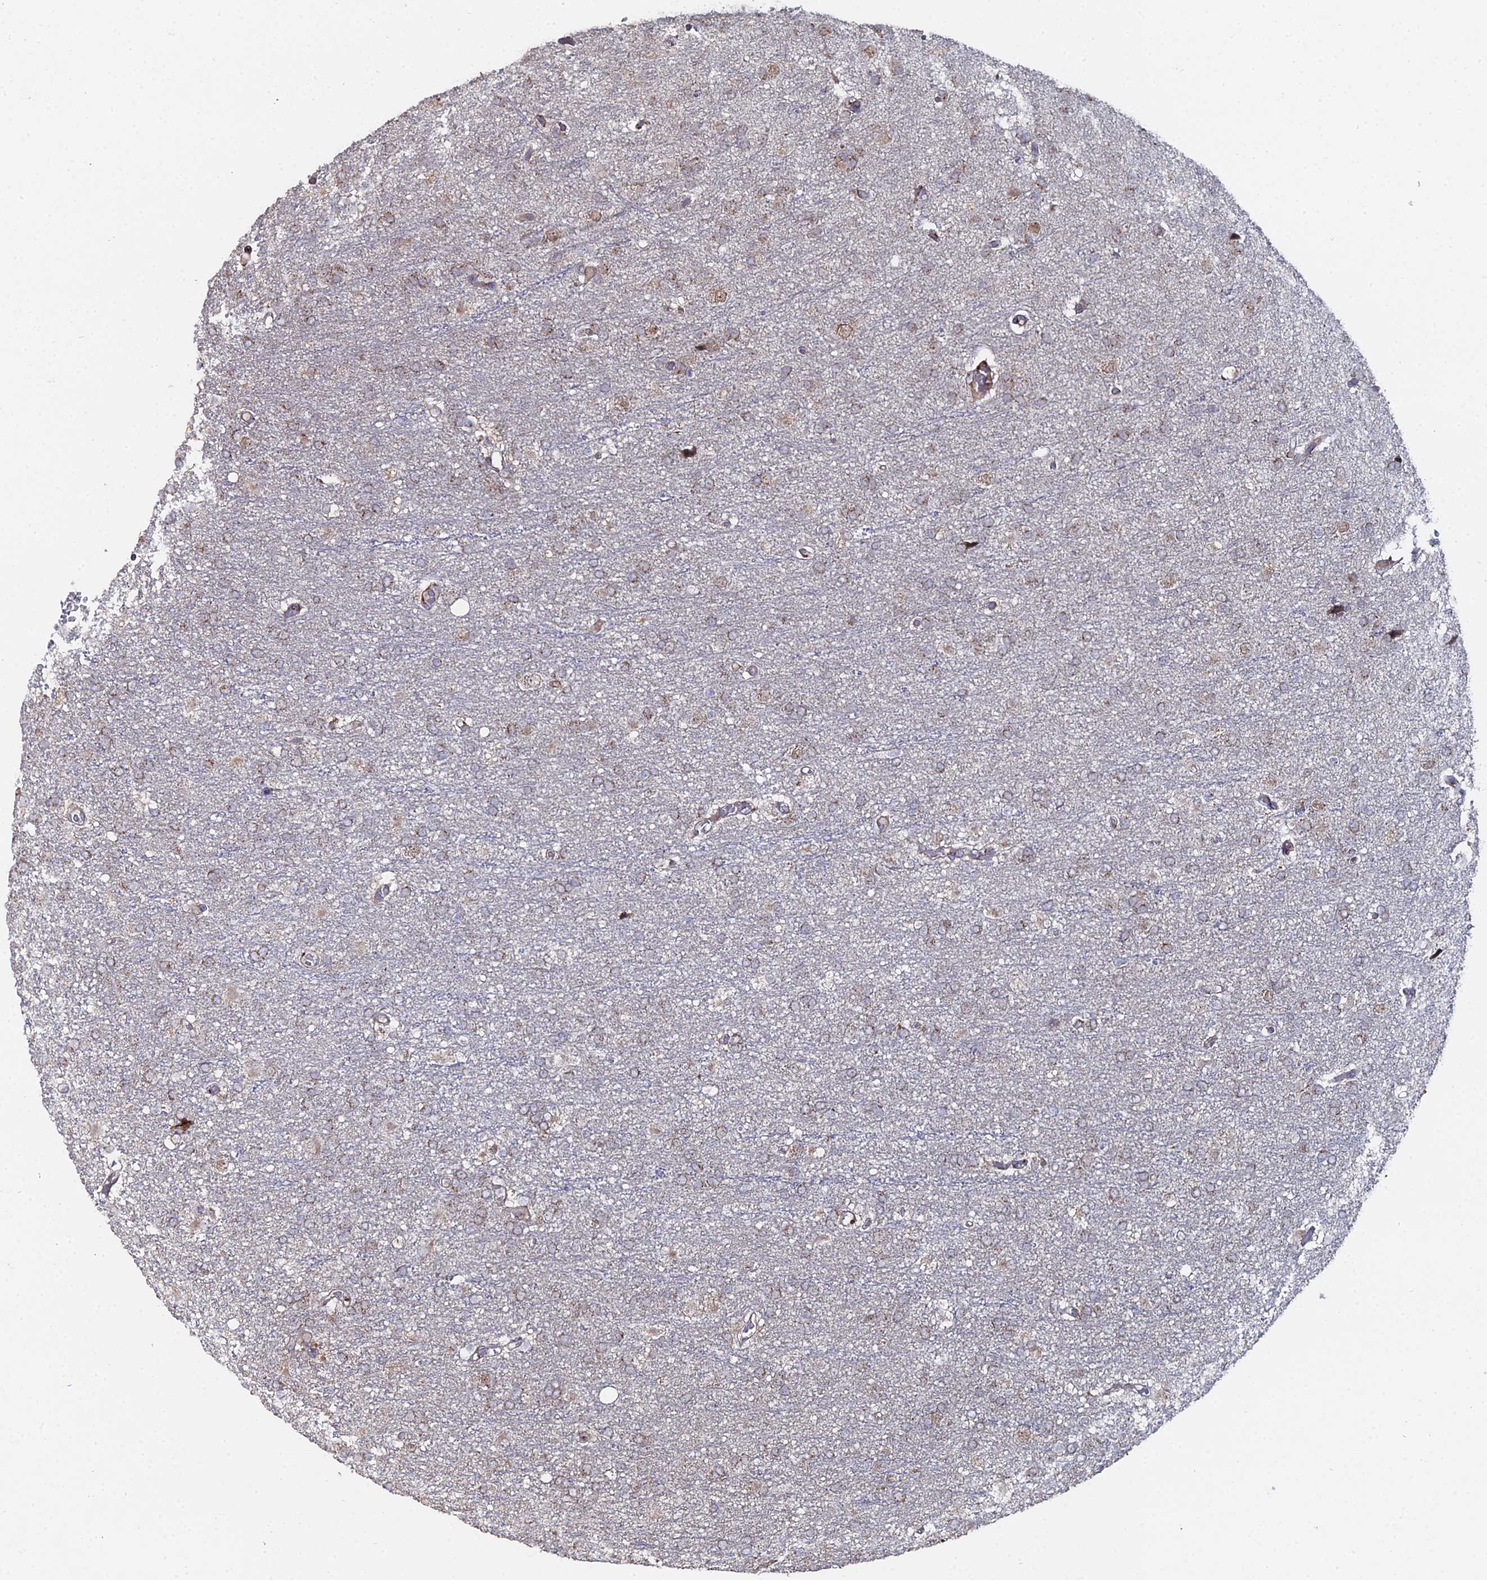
{"staining": {"intensity": "weak", "quantity": "25%-75%", "location": "cytoplasmic/membranous"}, "tissue": "glioma", "cell_type": "Tumor cells", "image_type": "cancer", "snomed": [{"axis": "morphology", "description": "Glioma, malignant, High grade"}, {"axis": "topography", "description": "Brain"}], "caption": "DAB (3,3'-diaminobenzidine) immunohistochemical staining of human high-grade glioma (malignant) demonstrates weak cytoplasmic/membranous protein expression in approximately 25%-75% of tumor cells.", "gene": "SGMS1", "patient": {"sex": "female", "age": 74}}